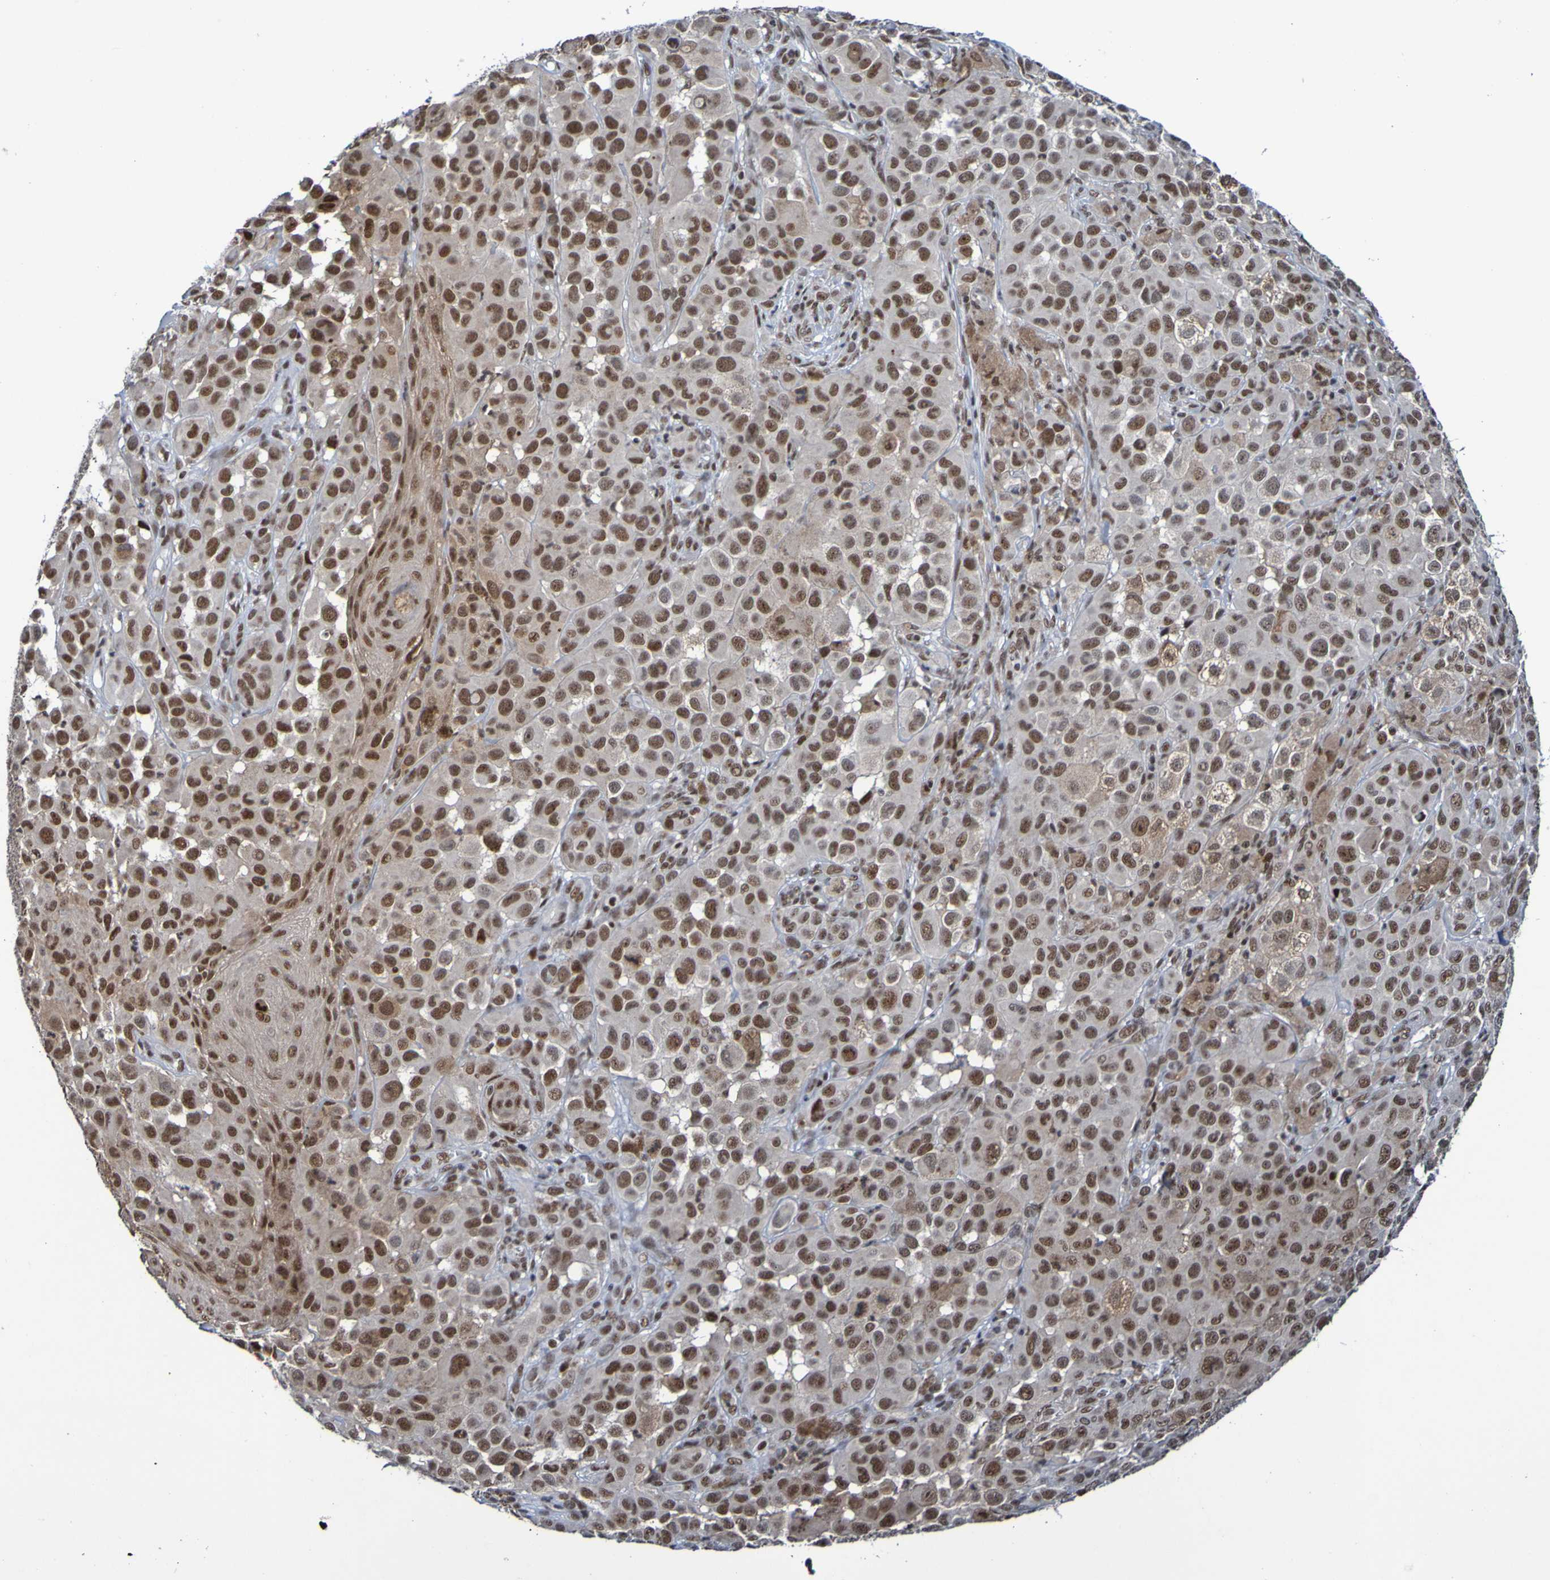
{"staining": {"intensity": "strong", "quantity": ">75%", "location": "cytoplasmic/membranous,nuclear"}, "tissue": "melanoma", "cell_type": "Tumor cells", "image_type": "cancer", "snomed": [{"axis": "morphology", "description": "Malignant melanoma, NOS"}, {"axis": "topography", "description": "Skin"}], "caption": "Approximately >75% of tumor cells in human melanoma show strong cytoplasmic/membranous and nuclear protein positivity as visualized by brown immunohistochemical staining.", "gene": "CDC5L", "patient": {"sex": "male", "age": 96}}